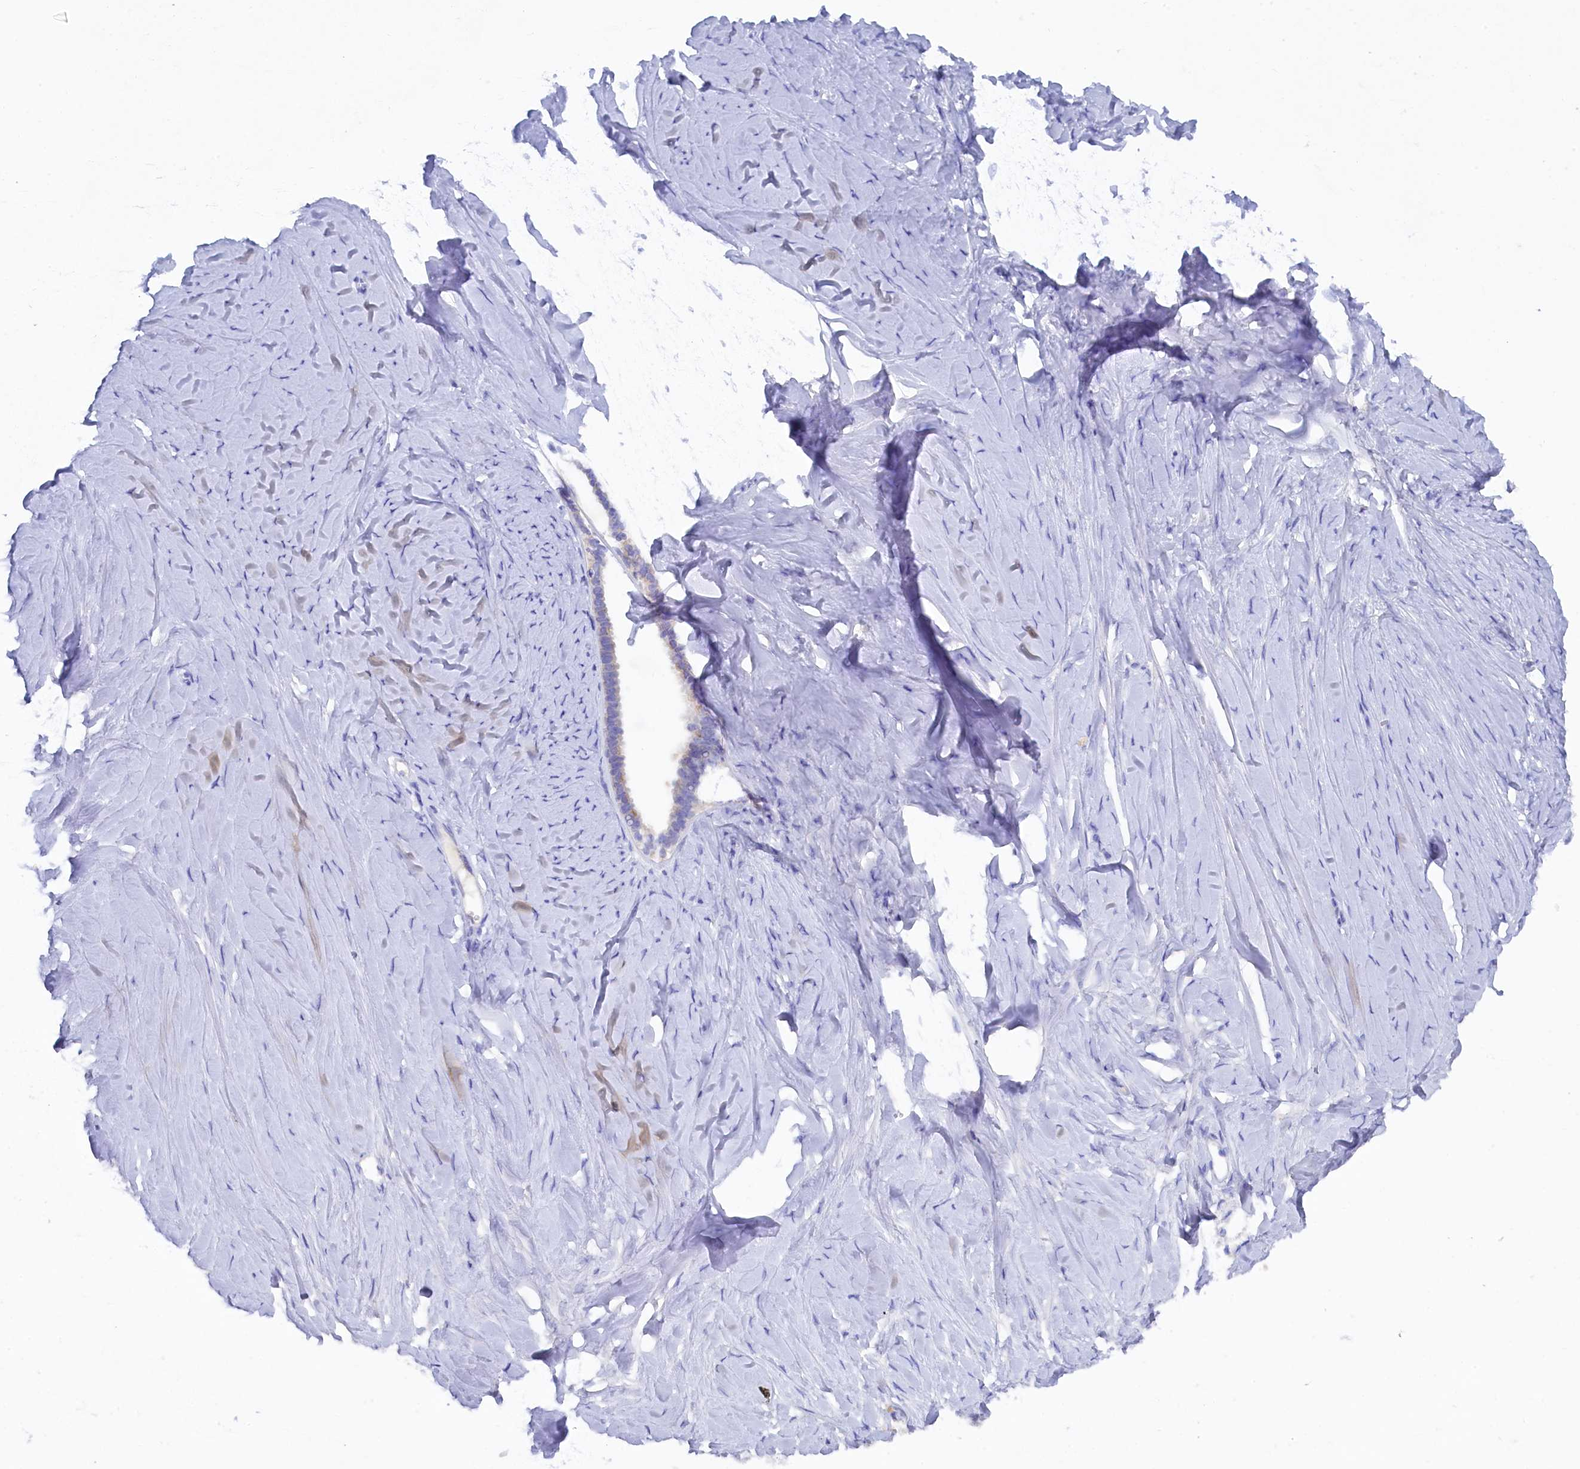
{"staining": {"intensity": "negative", "quantity": "none", "location": "none"}, "tissue": "ovarian cancer", "cell_type": "Tumor cells", "image_type": "cancer", "snomed": [{"axis": "morphology", "description": "Cystadenocarcinoma, serous, NOS"}, {"axis": "topography", "description": "Ovary"}], "caption": "A histopathology image of ovarian cancer (serous cystadenocarcinoma) stained for a protein displays no brown staining in tumor cells.", "gene": "MYADML2", "patient": {"sex": "female", "age": 79}}